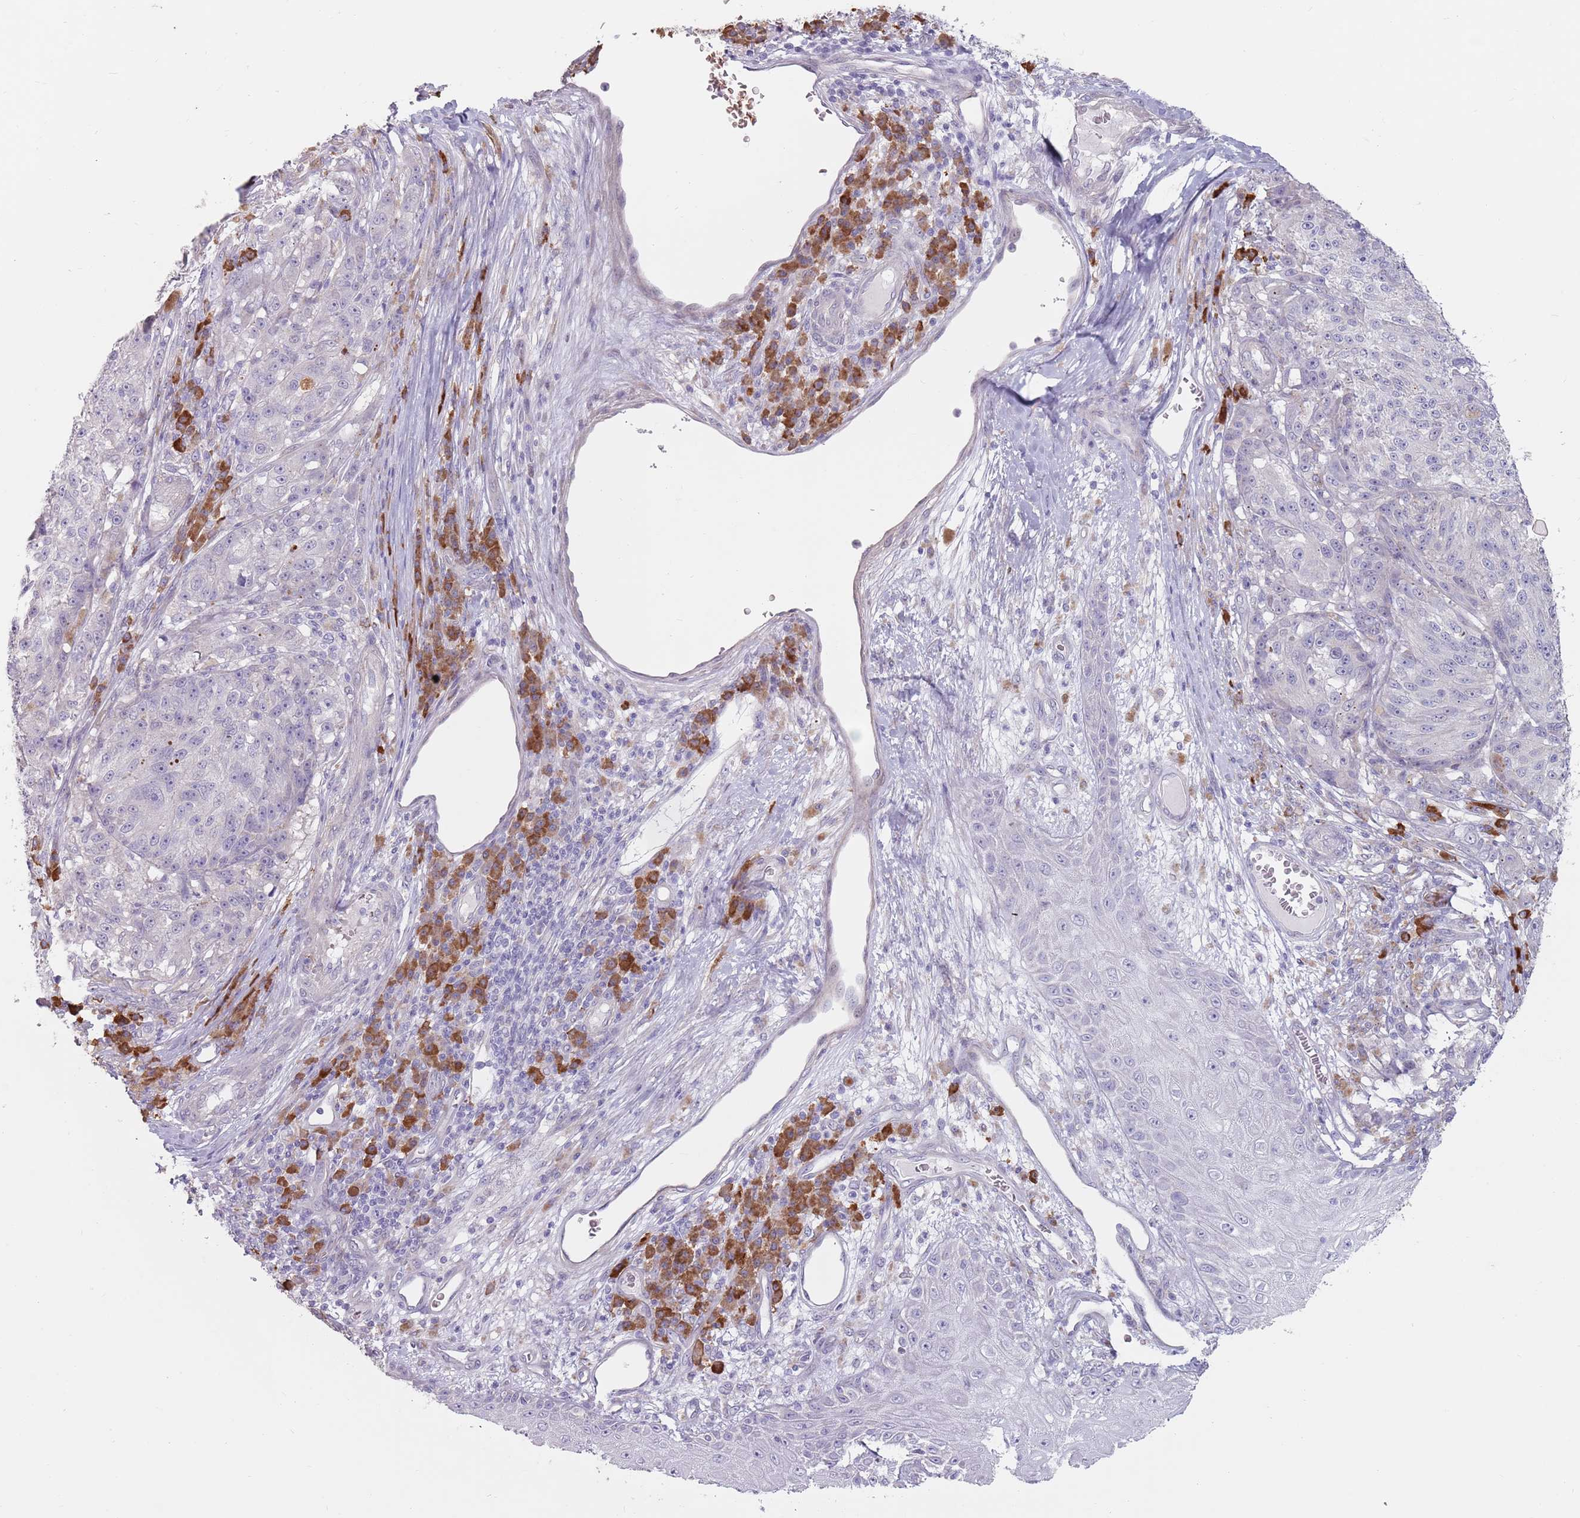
{"staining": {"intensity": "weak", "quantity": "<25%", "location": "cytoplasmic/membranous"}, "tissue": "melanoma", "cell_type": "Tumor cells", "image_type": "cancer", "snomed": [{"axis": "morphology", "description": "Malignant melanoma, NOS"}, {"axis": "topography", "description": "Skin"}], "caption": "Immunohistochemistry micrograph of human melanoma stained for a protein (brown), which reveals no positivity in tumor cells.", "gene": "DXO", "patient": {"sex": "male", "age": 53}}